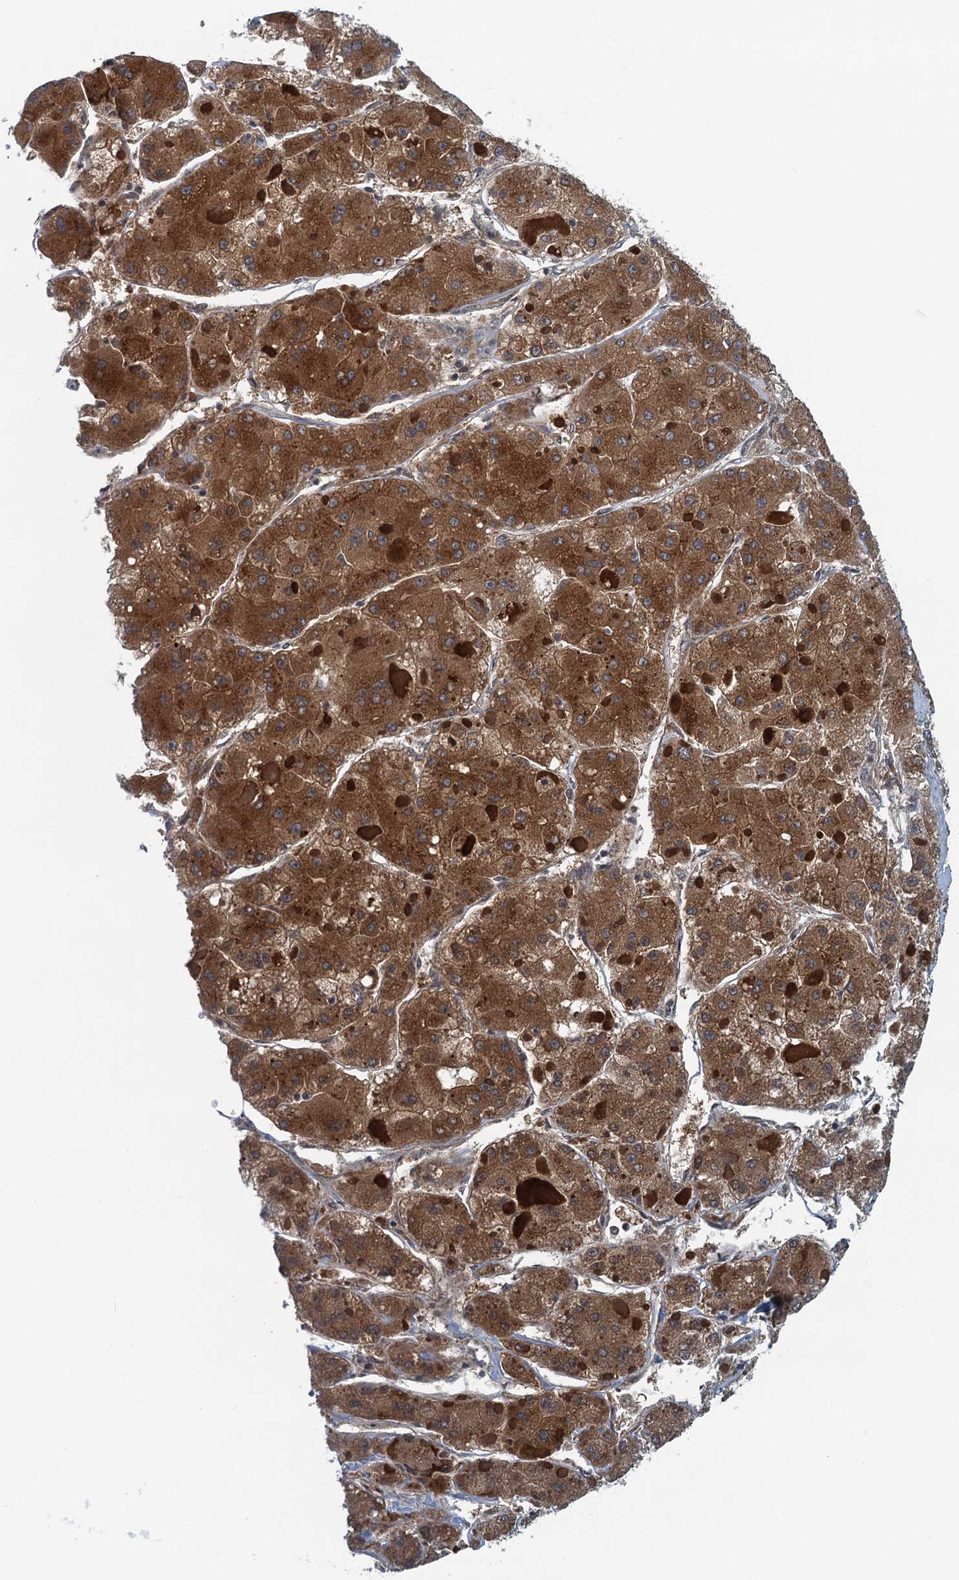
{"staining": {"intensity": "moderate", "quantity": ">75%", "location": "cytoplasmic/membranous"}, "tissue": "liver cancer", "cell_type": "Tumor cells", "image_type": "cancer", "snomed": [{"axis": "morphology", "description": "Carcinoma, Hepatocellular, NOS"}, {"axis": "topography", "description": "Liver"}], "caption": "This is an image of IHC staining of liver cancer (hepatocellular carcinoma), which shows moderate staining in the cytoplasmic/membranous of tumor cells.", "gene": "MYDGF", "patient": {"sex": "female", "age": 73}}